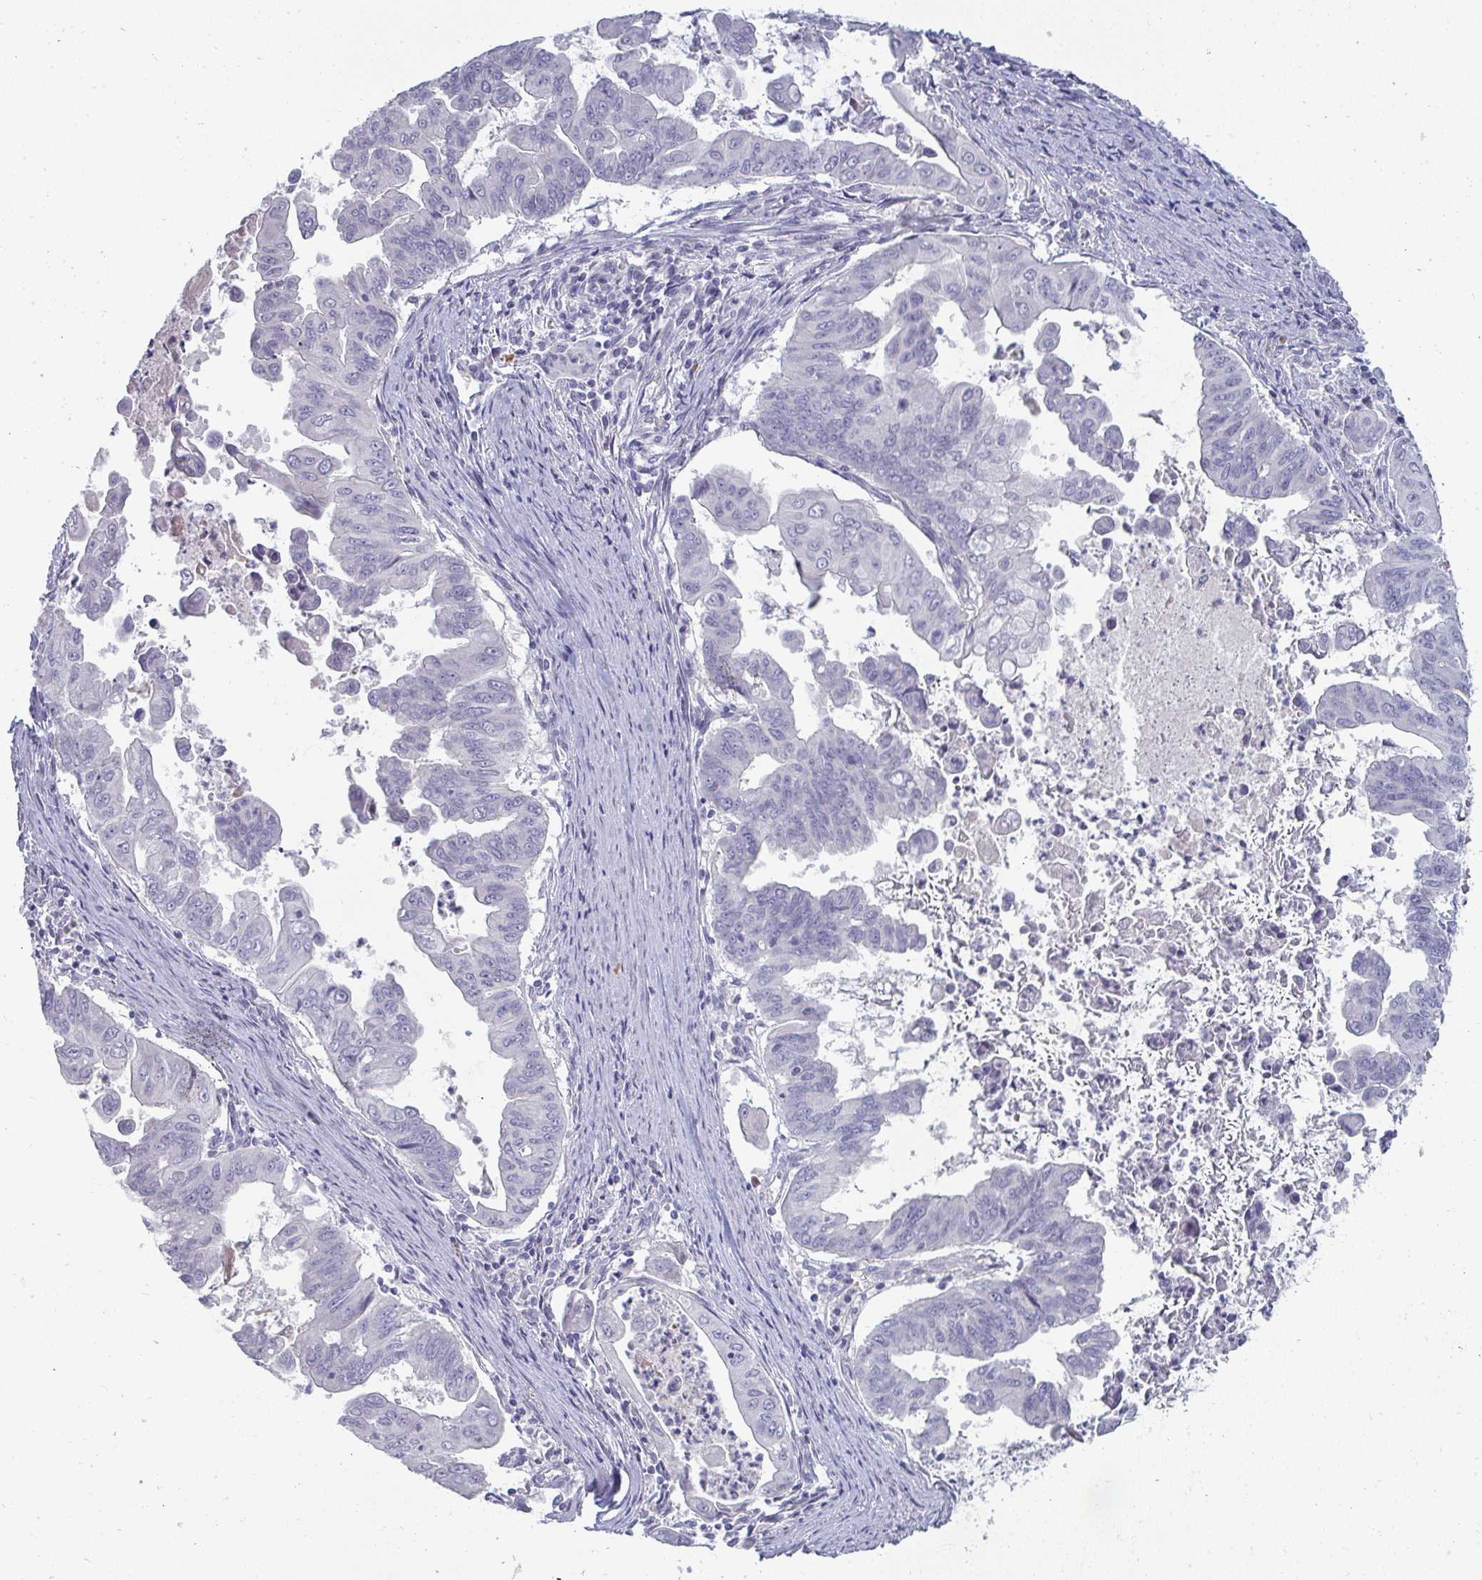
{"staining": {"intensity": "negative", "quantity": "none", "location": "none"}, "tissue": "stomach cancer", "cell_type": "Tumor cells", "image_type": "cancer", "snomed": [{"axis": "morphology", "description": "Adenocarcinoma, NOS"}, {"axis": "topography", "description": "Stomach, upper"}], "caption": "Immunohistochemistry (IHC) histopathology image of human stomach cancer stained for a protein (brown), which shows no expression in tumor cells. The staining is performed using DAB (3,3'-diaminobenzidine) brown chromogen with nuclei counter-stained in using hematoxylin.", "gene": "SHB", "patient": {"sex": "male", "age": 80}}